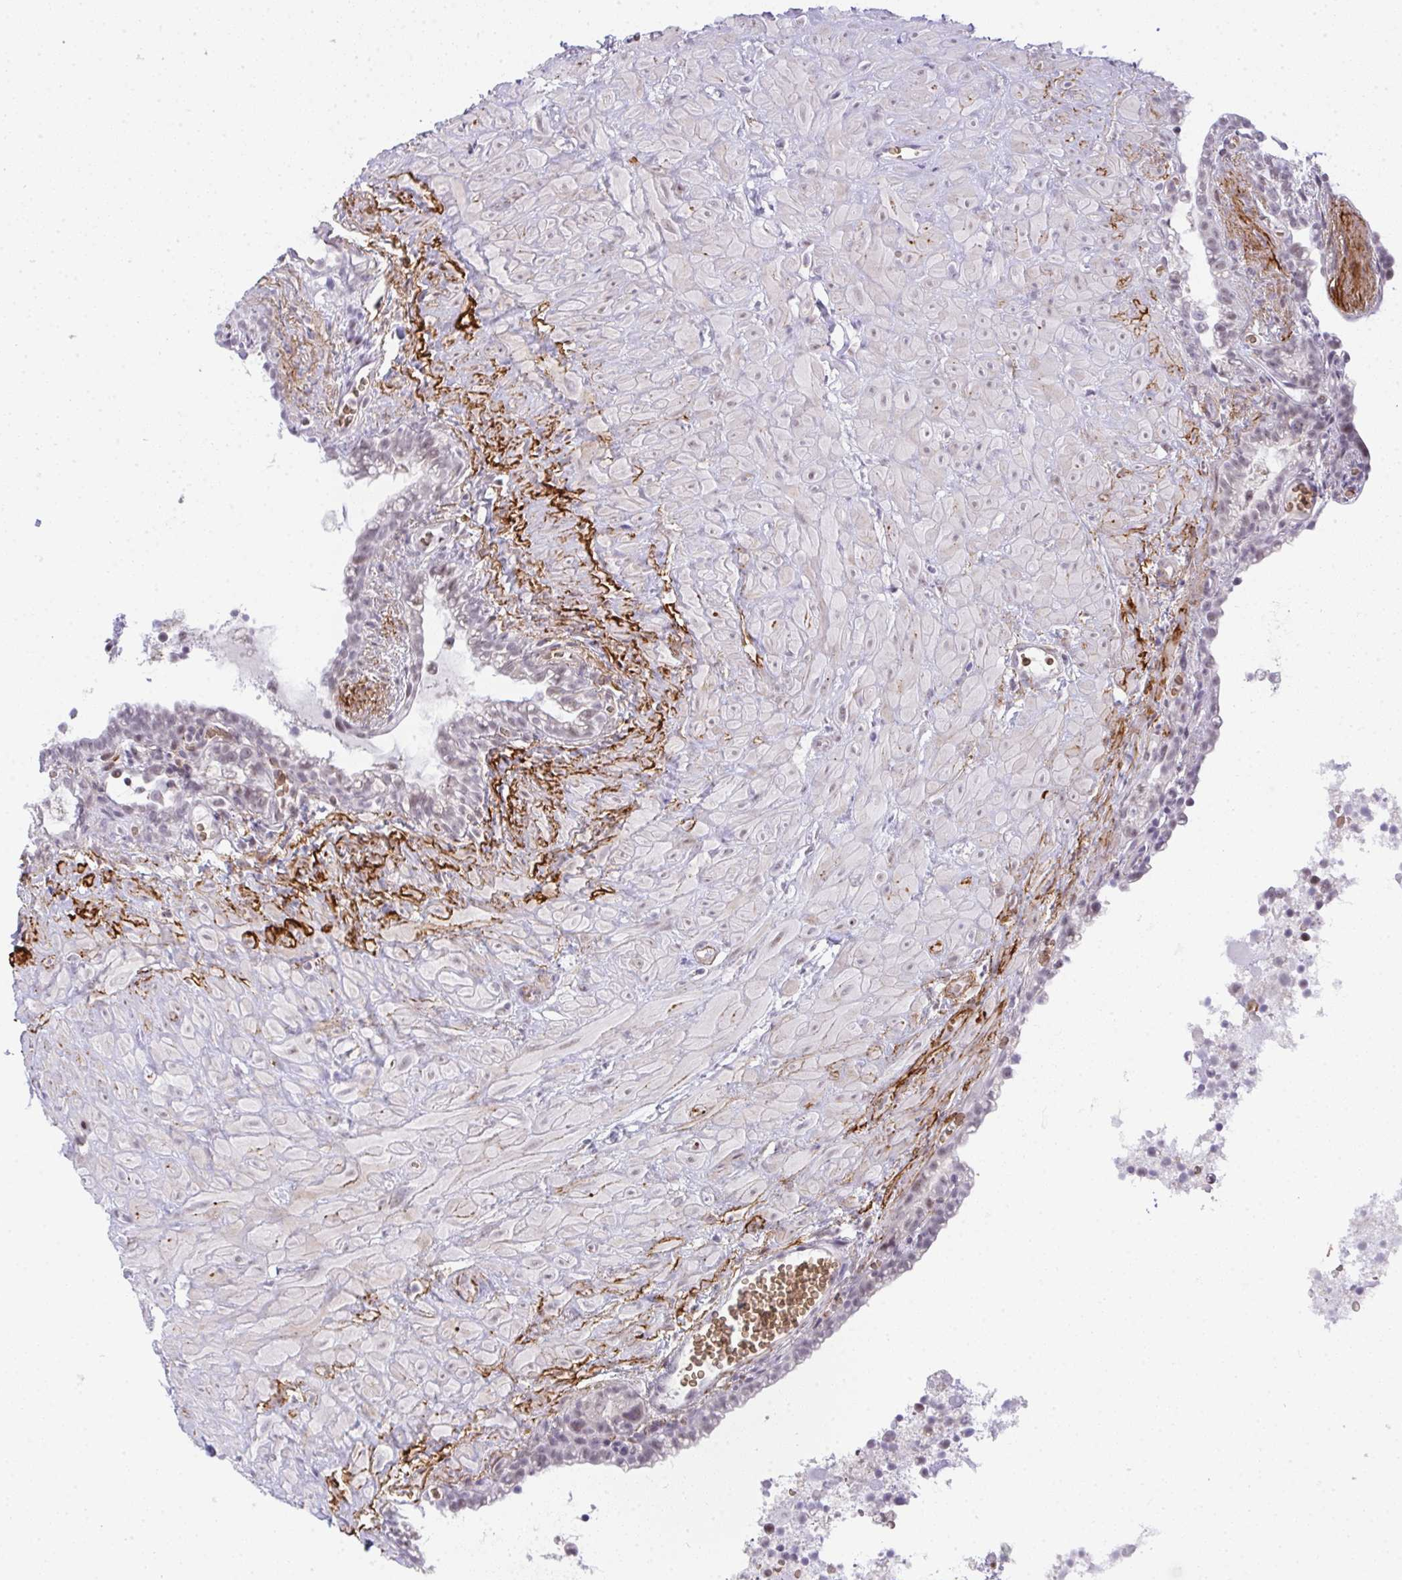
{"staining": {"intensity": "weak", "quantity": "<25%", "location": "nuclear"}, "tissue": "seminal vesicle", "cell_type": "Glandular cells", "image_type": "normal", "snomed": [{"axis": "morphology", "description": "Normal tissue, NOS"}, {"axis": "topography", "description": "Seminal veicle"}], "caption": "Immunohistochemical staining of unremarkable human seminal vesicle demonstrates no significant expression in glandular cells. (DAB immunohistochemistry with hematoxylin counter stain).", "gene": "TNMD", "patient": {"sex": "male", "age": 76}}